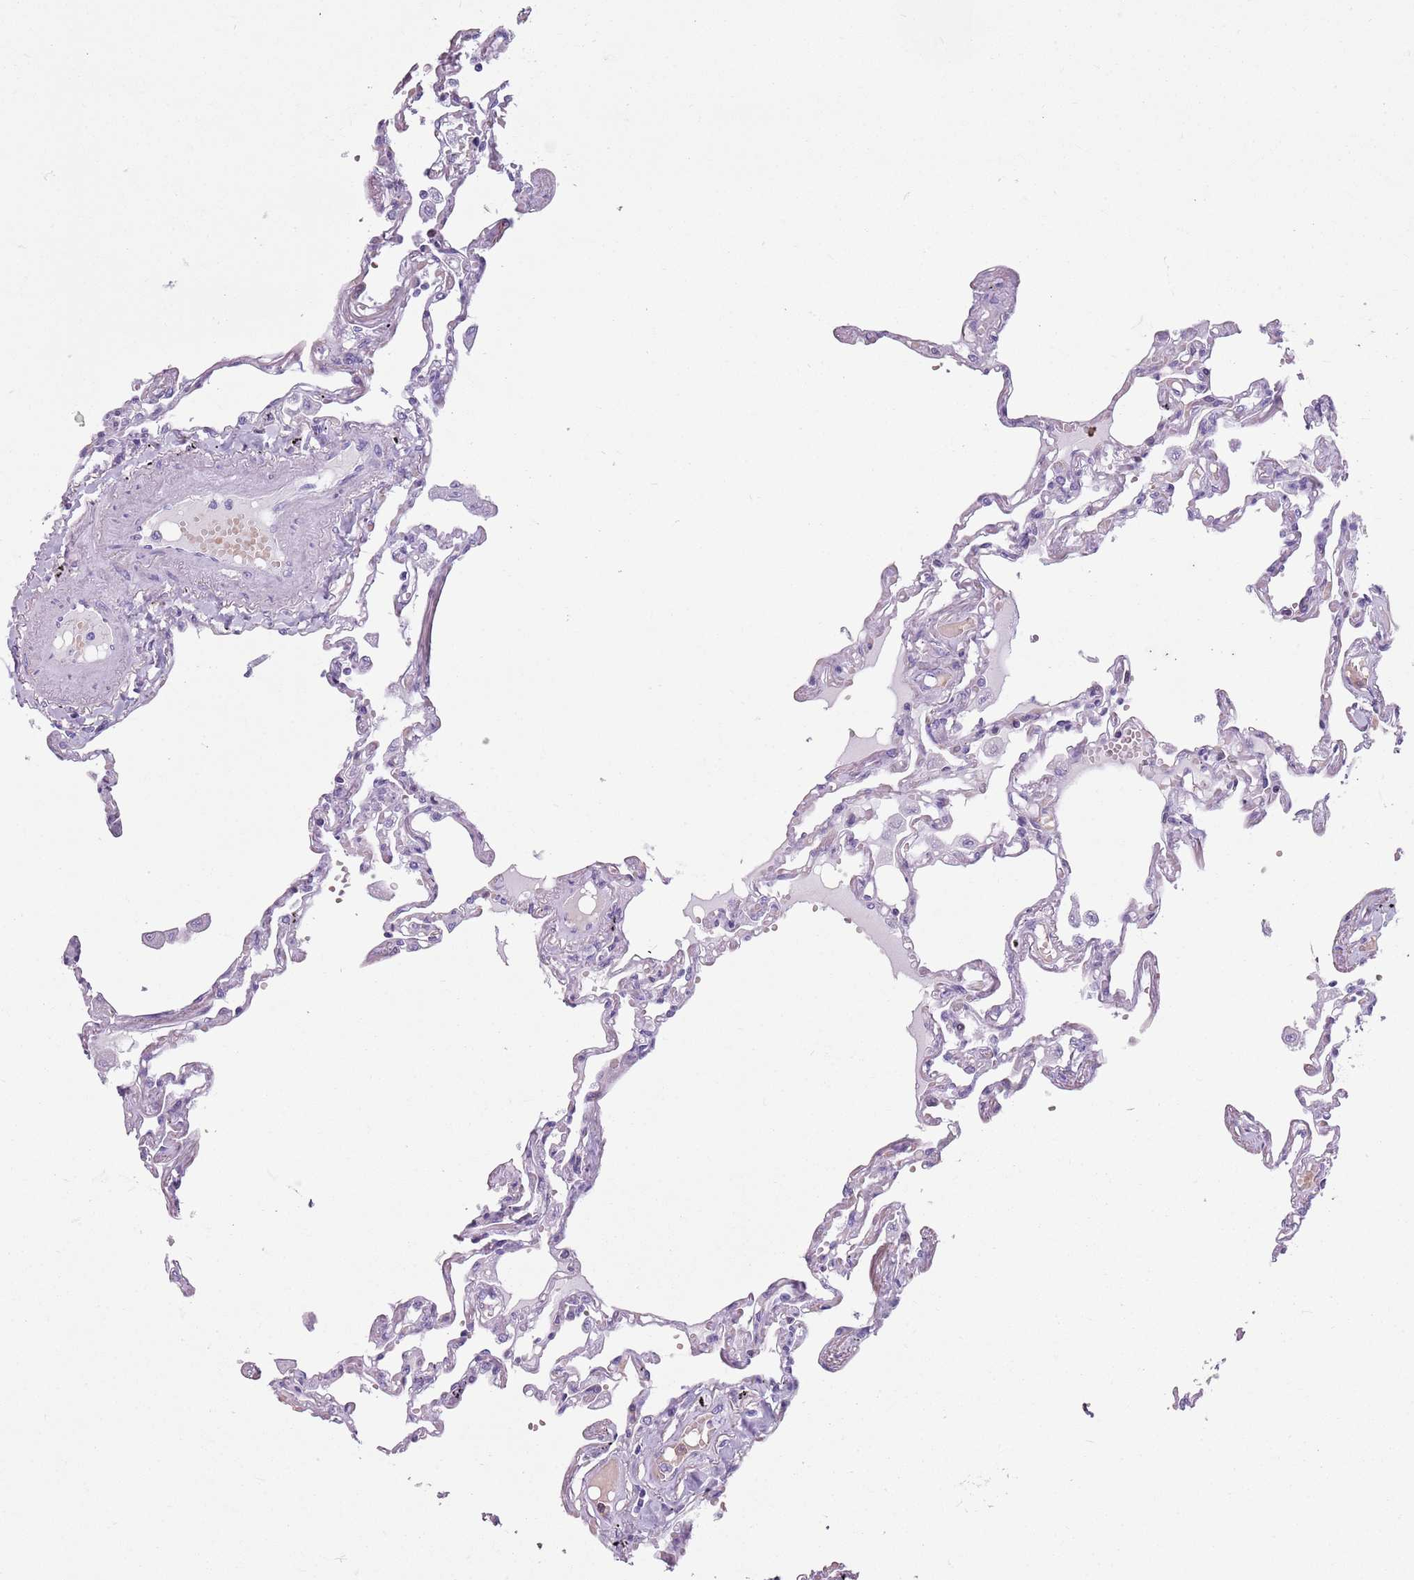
{"staining": {"intensity": "negative", "quantity": "none", "location": "none"}, "tissue": "lung", "cell_type": "Alveolar cells", "image_type": "normal", "snomed": [{"axis": "morphology", "description": "Normal tissue, NOS"}, {"axis": "topography", "description": "Lung"}], "caption": "The photomicrograph shows no staining of alveolar cells in unremarkable lung.", "gene": "SPESP1", "patient": {"sex": "female", "age": 67}}